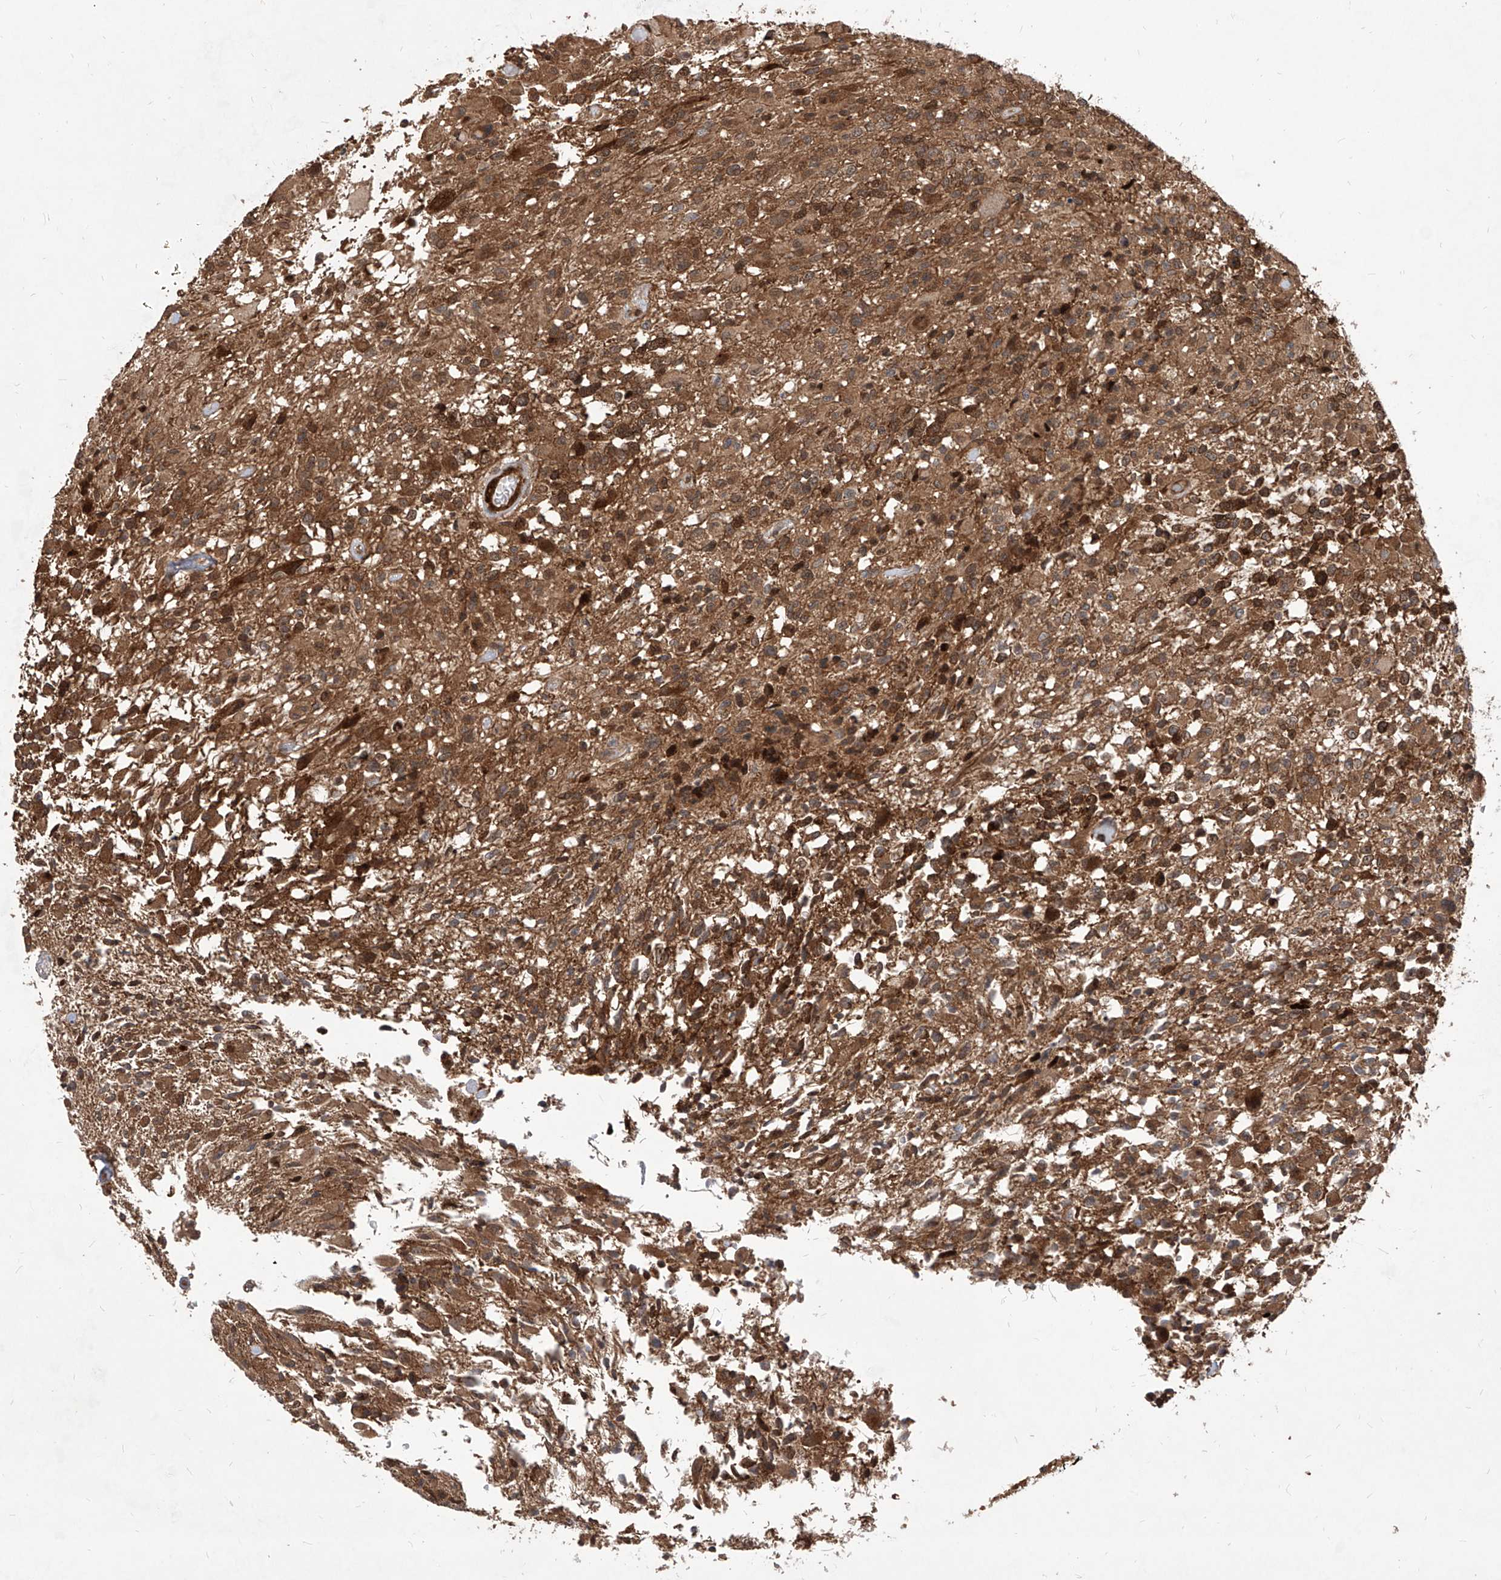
{"staining": {"intensity": "moderate", "quantity": ">75%", "location": "cytoplasmic/membranous"}, "tissue": "glioma", "cell_type": "Tumor cells", "image_type": "cancer", "snomed": [{"axis": "morphology", "description": "Glioma, malignant, High grade"}, {"axis": "morphology", "description": "Glioblastoma, NOS"}, {"axis": "topography", "description": "Brain"}], "caption": "Malignant glioma (high-grade) stained with a brown dye demonstrates moderate cytoplasmic/membranous positive staining in about >75% of tumor cells.", "gene": "MAGED2", "patient": {"sex": "male", "age": 60}}